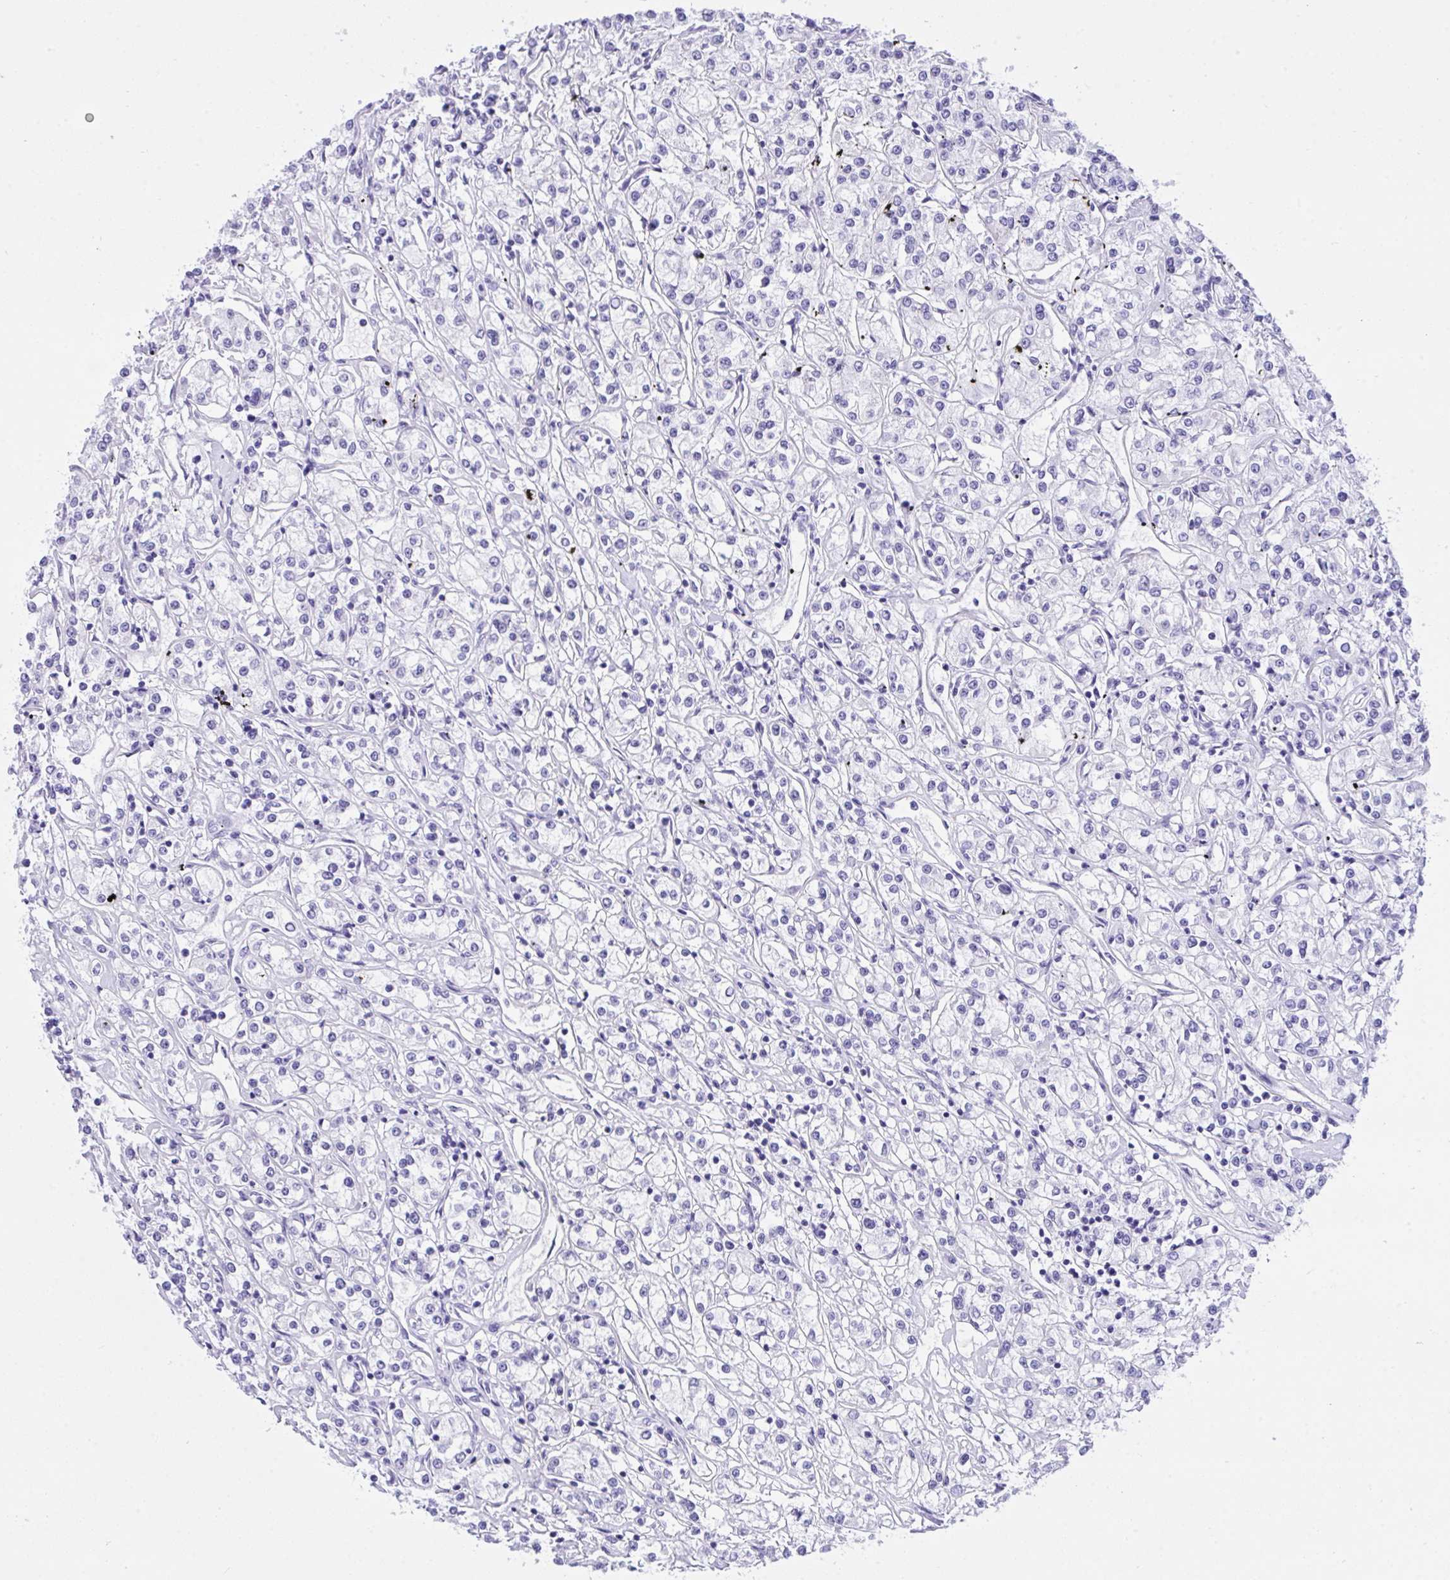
{"staining": {"intensity": "negative", "quantity": "none", "location": "none"}, "tissue": "renal cancer", "cell_type": "Tumor cells", "image_type": "cancer", "snomed": [{"axis": "morphology", "description": "Adenocarcinoma, NOS"}, {"axis": "topography", "description": "Kidney"}], "caption": "Immunohistochemistry (IHC) image of neoplastic tissue: adenocarcinoma (renal) stained with DAB (3,3'-diaminobenzidine) demonstrates no significant protein positivity in tumor cells. Brightfield microscopy of immunohistochemistry stained with DAB (brown) and hematoxylin (blue), captured at high magnification.", "gene": "TLN2", "patient": {"sex": "female", "age": 59}}